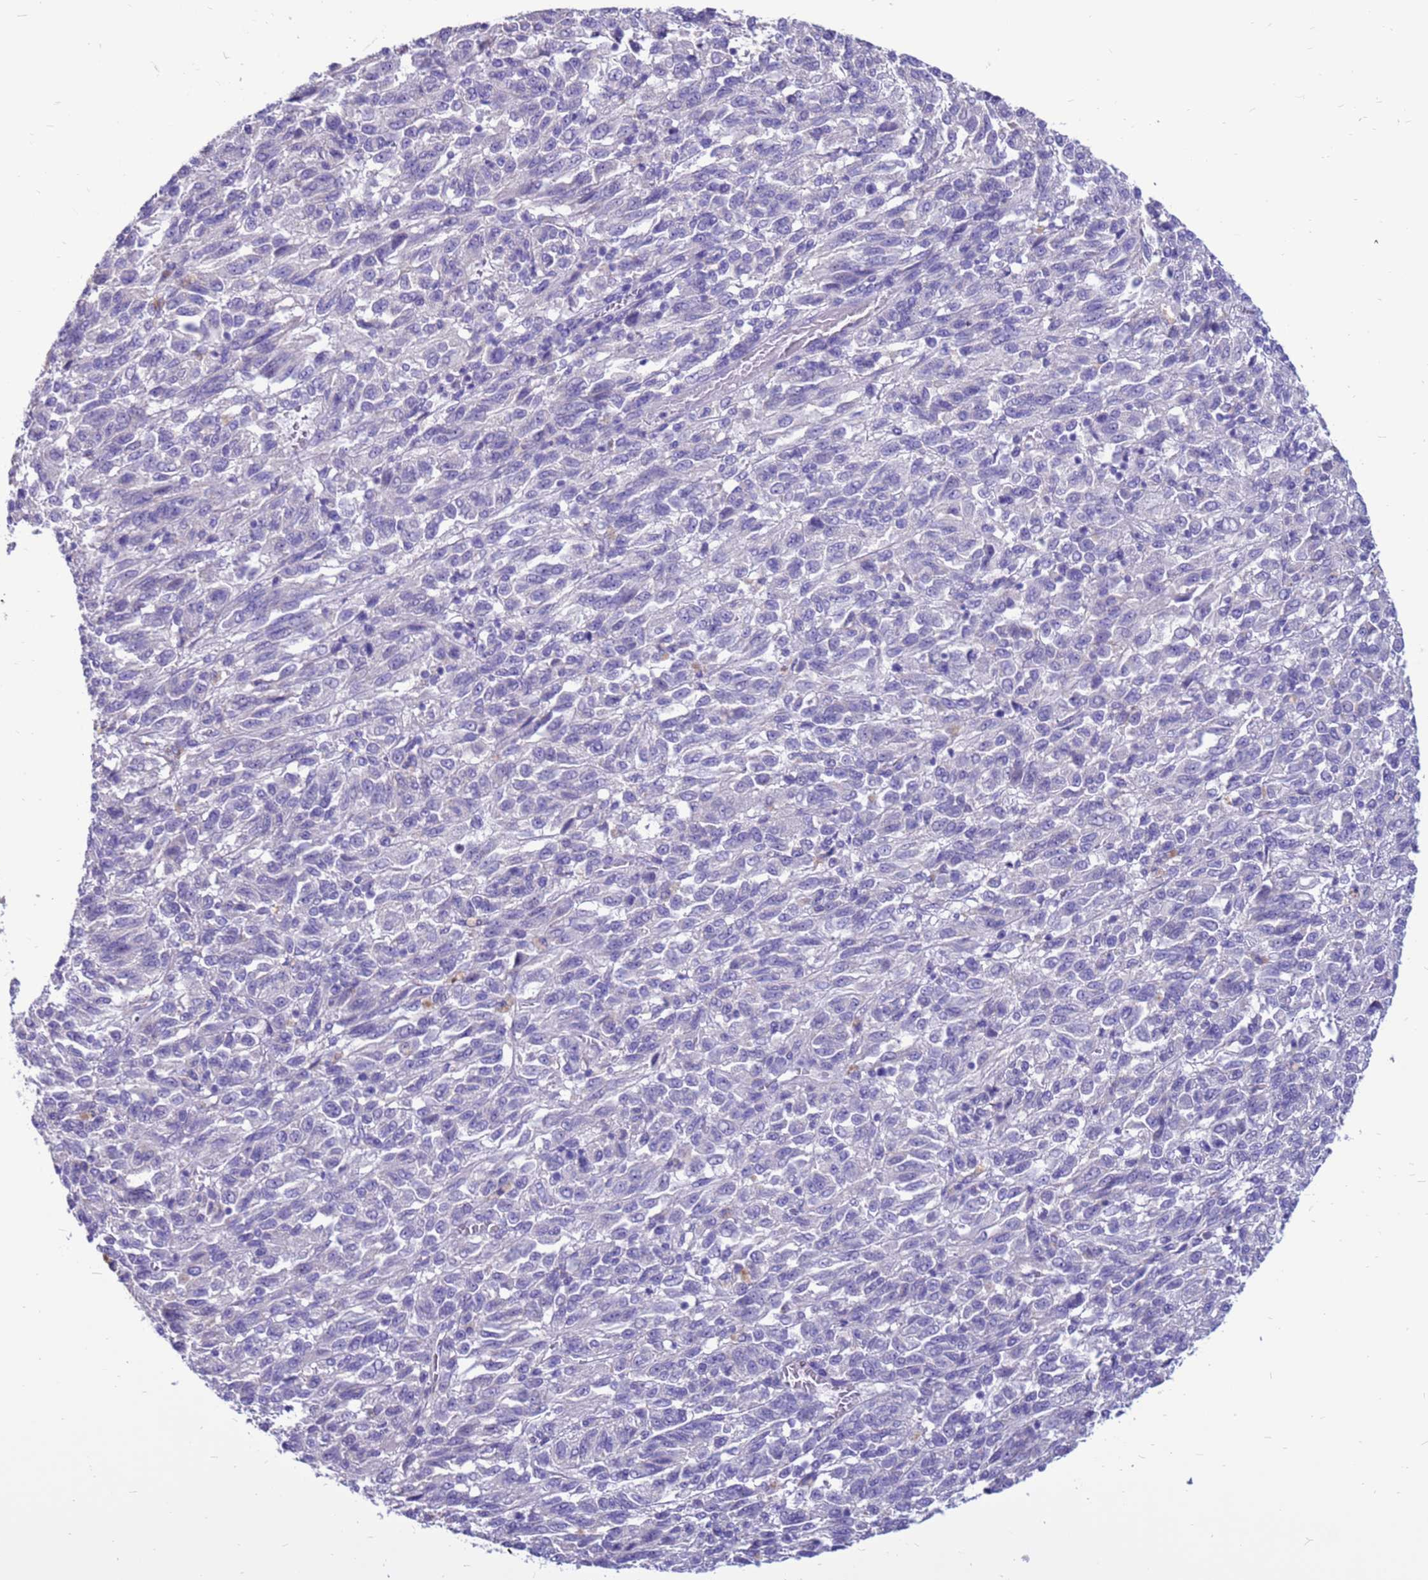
{"staining": {"intensity": "negative", "quantity": "none", "location": "none"}, "tissue": "melanoma", "cell_type": "Tumor cells", "image_type": "cancer", "snomed": [{"axis": "morphology", "description": "Malignant melanoma, Metastatic site"}, {"axis": "topography", "description": "Lung"}], "caption": "Histopathology image shows no significant protein staining in tumor cells of melanoma.", "gene": "PDE10A", "patient": {"sex": "male", "age": 64}}